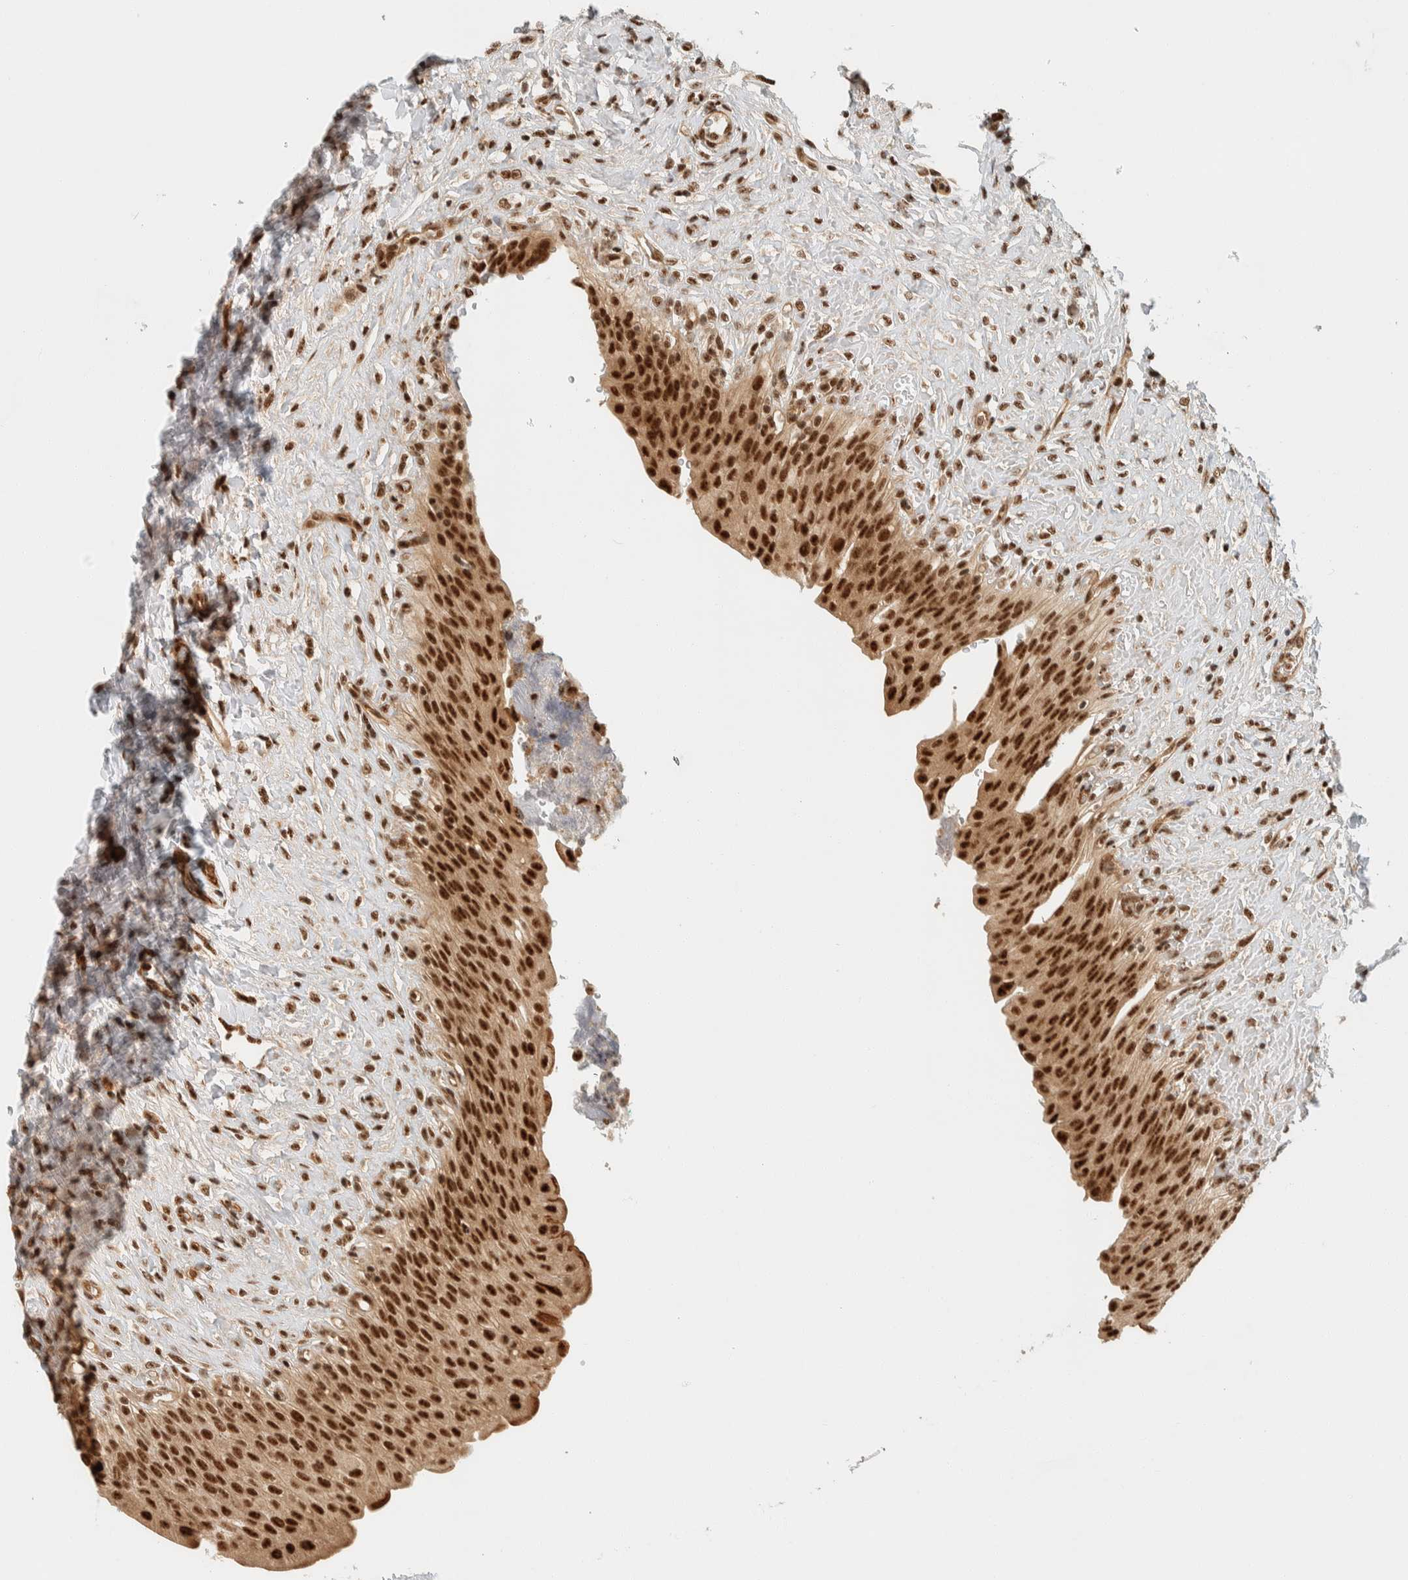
{"staining": {"intensity": "strong", "quantity": ">75%", "location": "nuclear"}, "tissue": "urinary bladder", "cell_type": "Urothelial cells", "image_type": "normal", "snomed": [{"axis": "morphology", "description": "Urothelial carcinoma, High grade"}, {"axis": "topography", "description": "Urinary bladder"}], "caption": "An immunohistochemistry photomicrograph of benign tissue is shown. Protein staining in brown labels strong nuclear positivity in urinary bladder within urothelial cells.", "gene": "SIK1", "patient": {"sex": "male", "age": 46}}